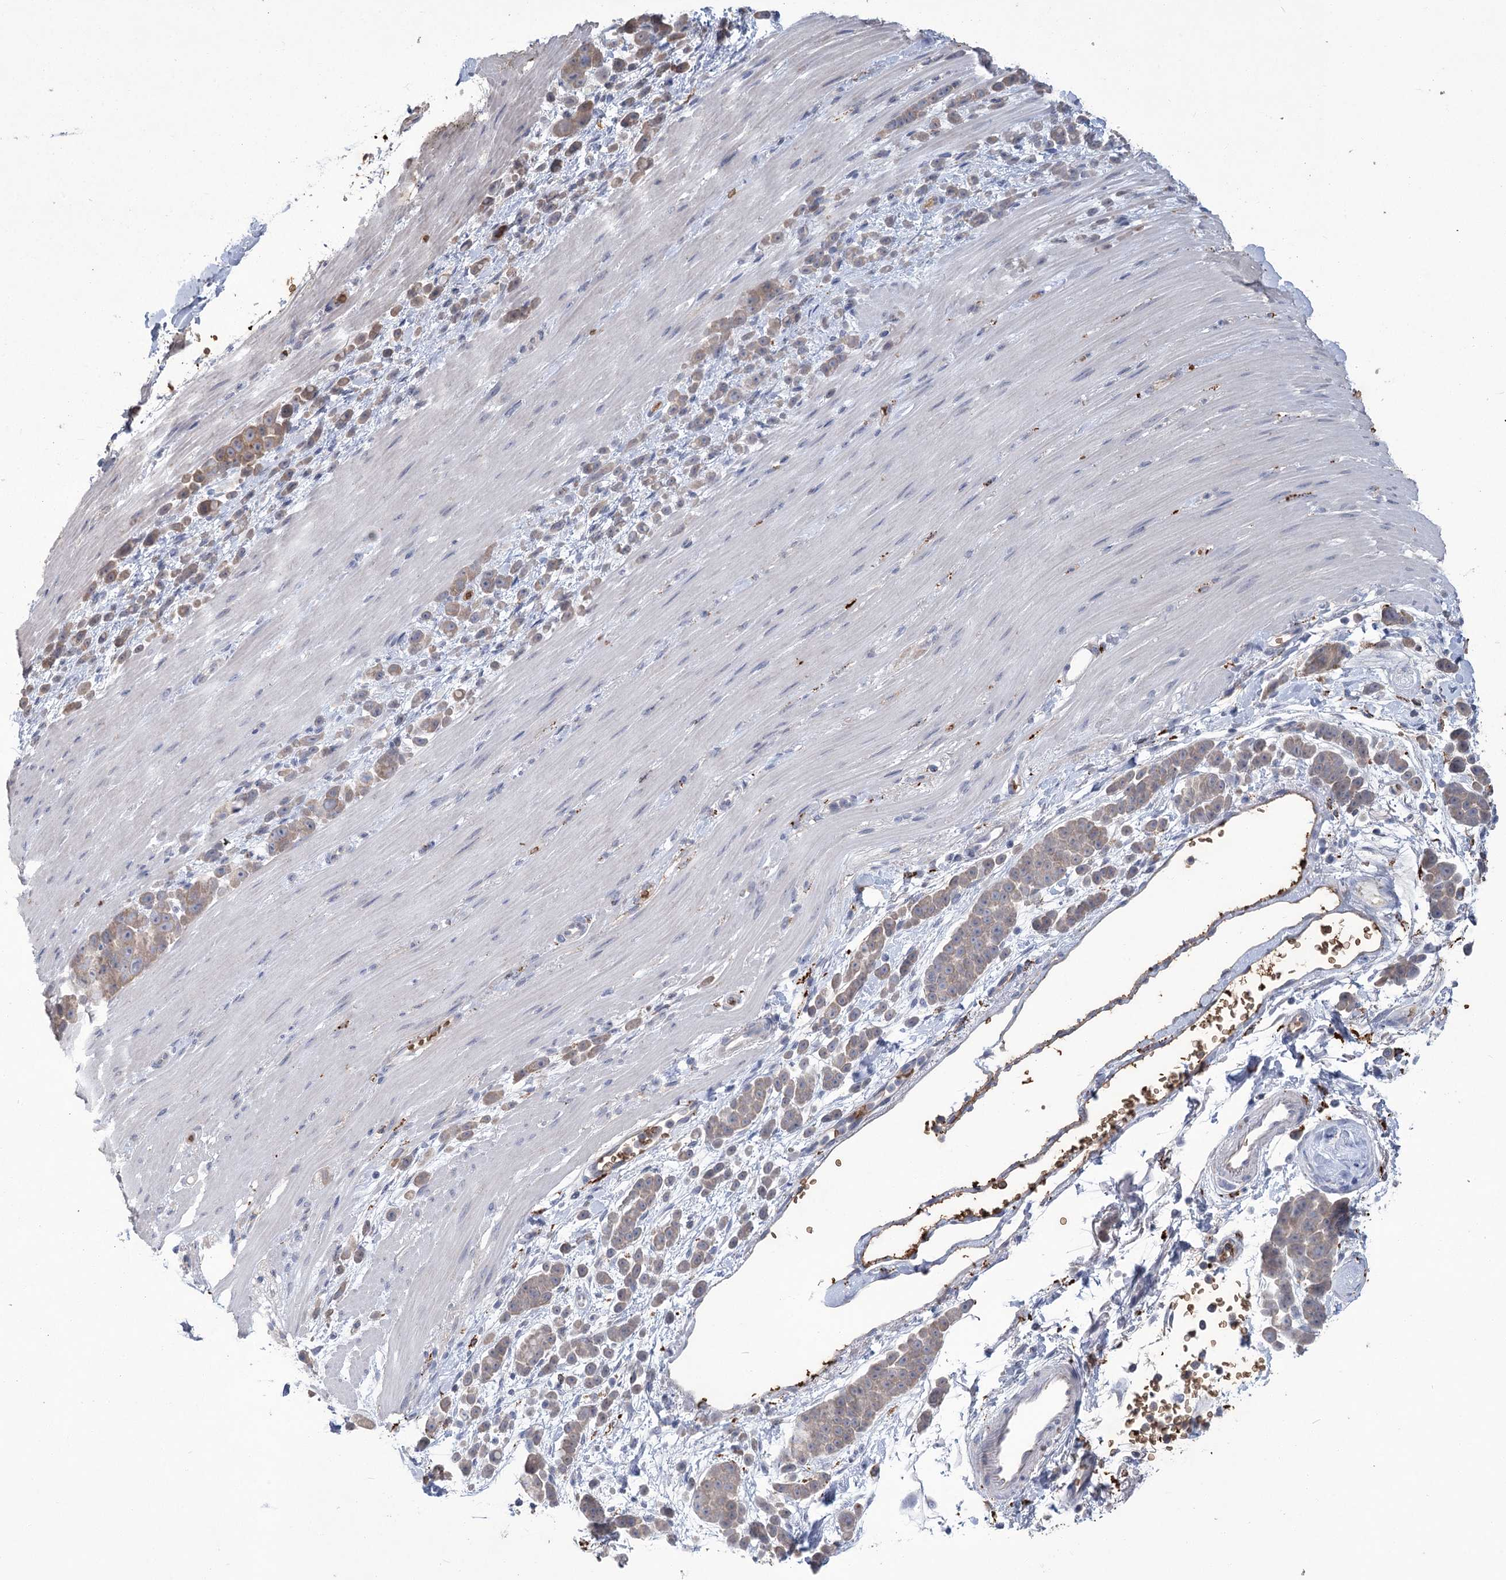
{"staining": {"intensity": "weak", "quantity": "25%-75%", "location": "cytoplasmic/membranous"}, "tissue": "pancreatic cancer", "cell_type": "Tumor cells", "image_type": "cancer", "snomed": [{"axis": "morphology", "description": "Normal tissue, NOS"}, {"axis": "morphology", "description": "Adenocarcinoma, NOS"}, {"axis": "topography", "description": "Pancreas"}], "caption": "Immunohistochemistry (IHC) photomicrograph of neoplastic tissue: human adenocarcinoma (pancreatic) stained using IHC shows low levels of weak protein expression localized specifically in the cytoplasmic/membranous of tumor cells, appearing as a cytoplasmic/membranous brown color.", "gene": "HBA1", "patient": {"sex": "female", "age": 64}}